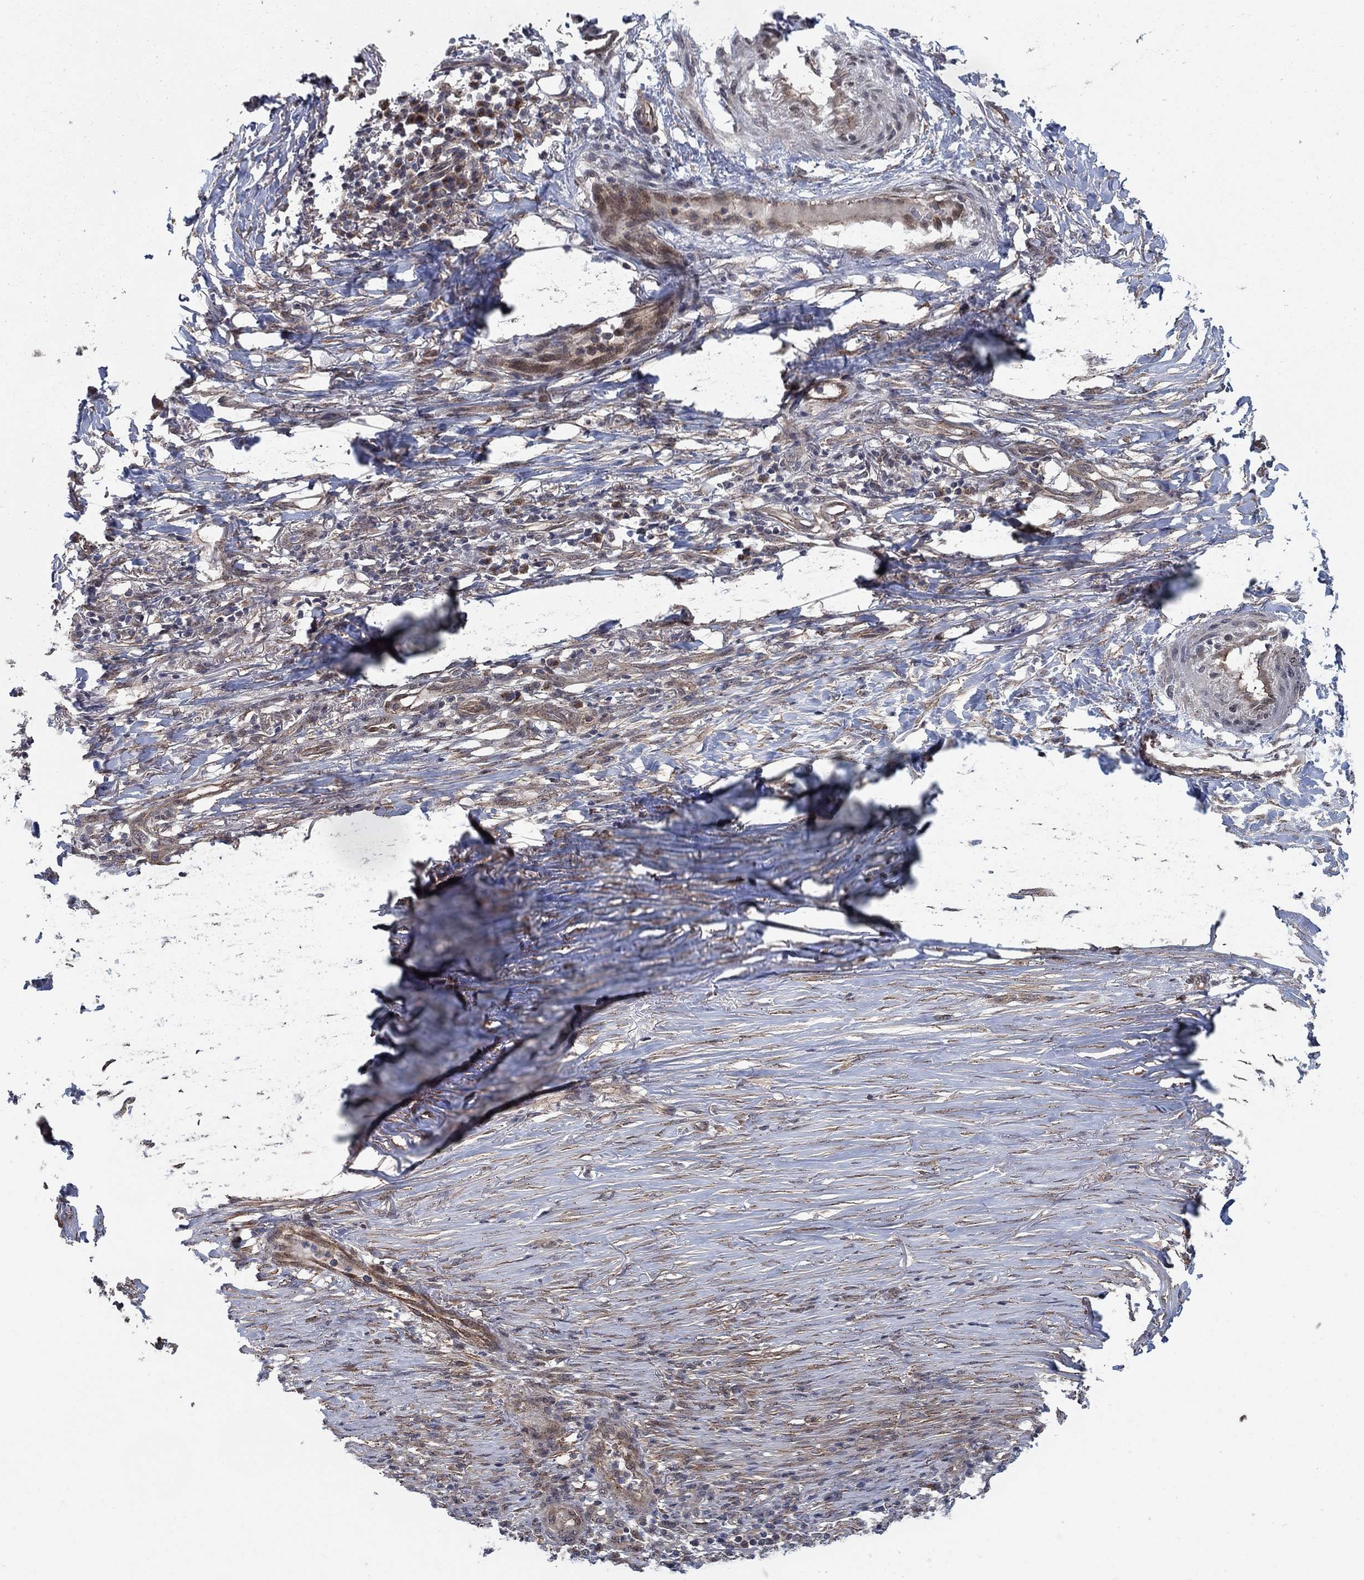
{"staining": {"intensity": "moderate", "quantity": "<25%", "location": "cytoplasmic/membranous"}, "tissue": "skin cancer", "cell_type": "Tumor cells", "image_type": "cancer", "snomed": [{"axis": "morphology", "description": "Squamous cell carcinoma, NOS"}, {"axis": "topography", "description": "Skin"}], "caption": "Protein staining demonstrates moderate cytoplasmic/membranous positivity in about <25% of tumor cells in squamous cell carcinoma (skin). (DAB (3,3'-diaminobenzidine) = brown stain, brightfield microscopy at high magnification).", "gene": "SH3RF1", "patient": {"sex": "male", "age": 70}}